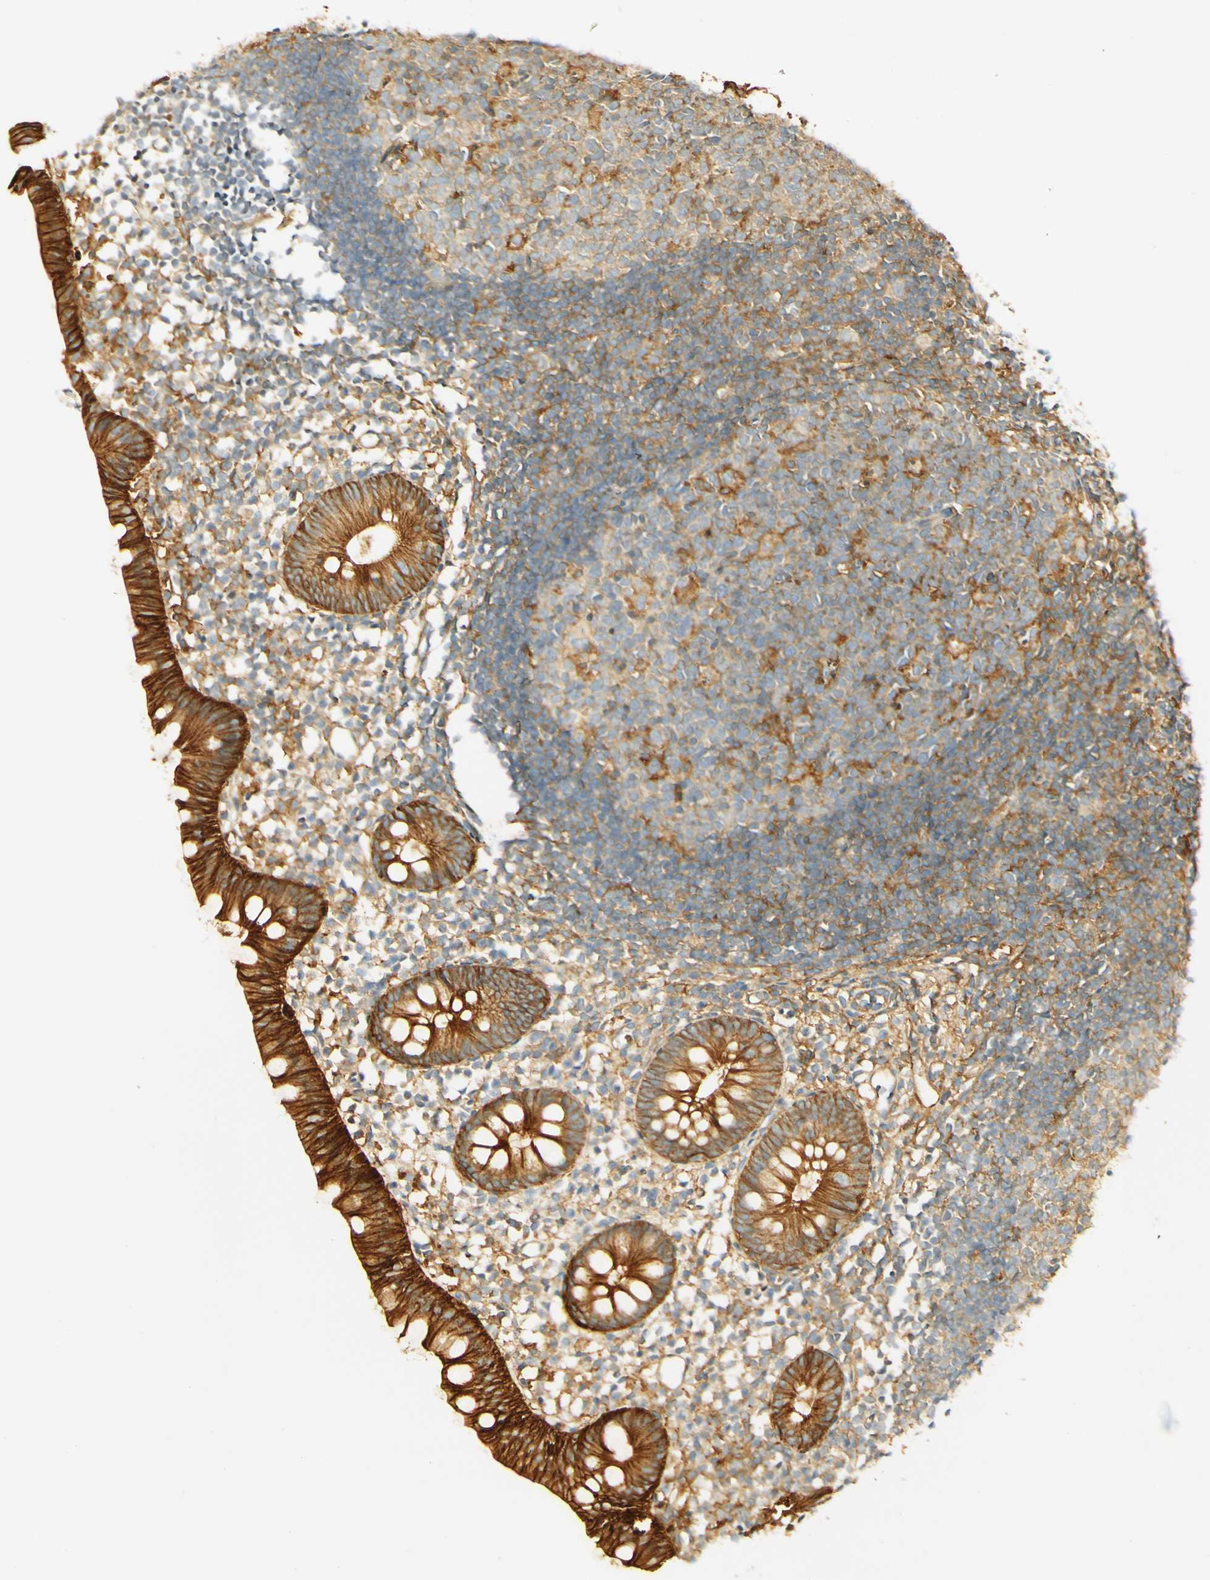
{"staining": {"intensity": "strong", "quantity": ">75%", "location": "cytoplasmic/membranous"}, "tissue": "appendix", "cell_type": "Glandular cells", "image_type": "normal", "snomed": [{"axis": "morphology", "description": "Normal tissue, NOS"}, {"axis": "topography", "description": "Appendix"}], "caption": "Glandular cells display high levels of strong cytoplasmic/membranous staining in approximately >75% of cells in normal appendix. (DAB IHC, brown staining for protein, blue staining for nuclei).", "gene": "PCDH7", "patient": {"sex": "female", "age": 20}}